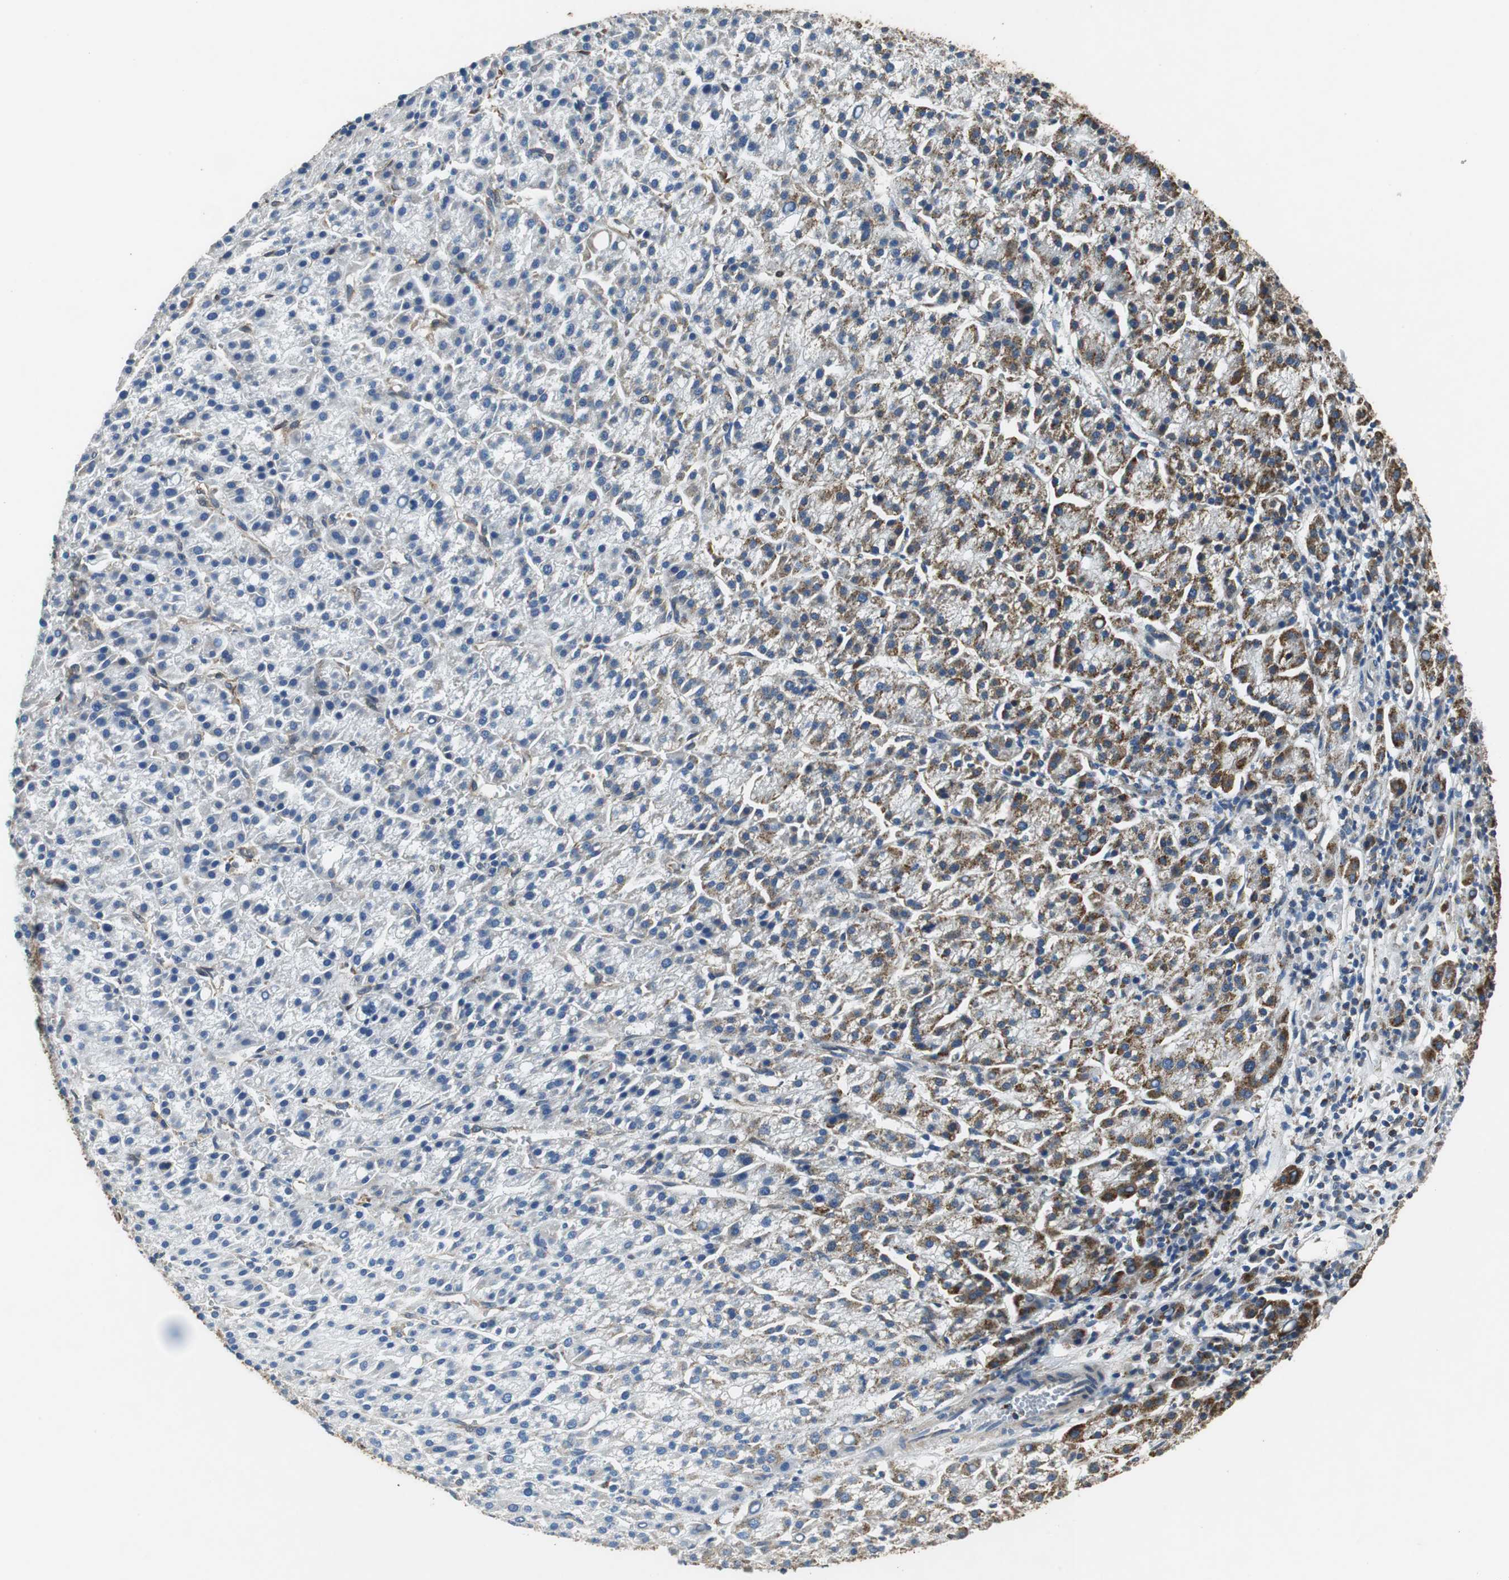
{"staining": {"intensity": "strong", "quantity": ">75%", "location": "cytoplasmic/membranous"}, "tissue": "liver cancer", "cell_type": "Tumor cells", "image_type": "cancer", "snomed": [{"axis": "morphology", "description": "Carcinoma, Hepatocellular, NOS"}, {"axis": "topography", "description": "Liver"}], "caption": "IHC (DAB) staining of human liver cancer demonstrates strong cytoplasmic/membranous protein staining in approximately >75% of tumor cells.", "gene": "GSTK1", "patient": {"sex": "female", "age": 58}}